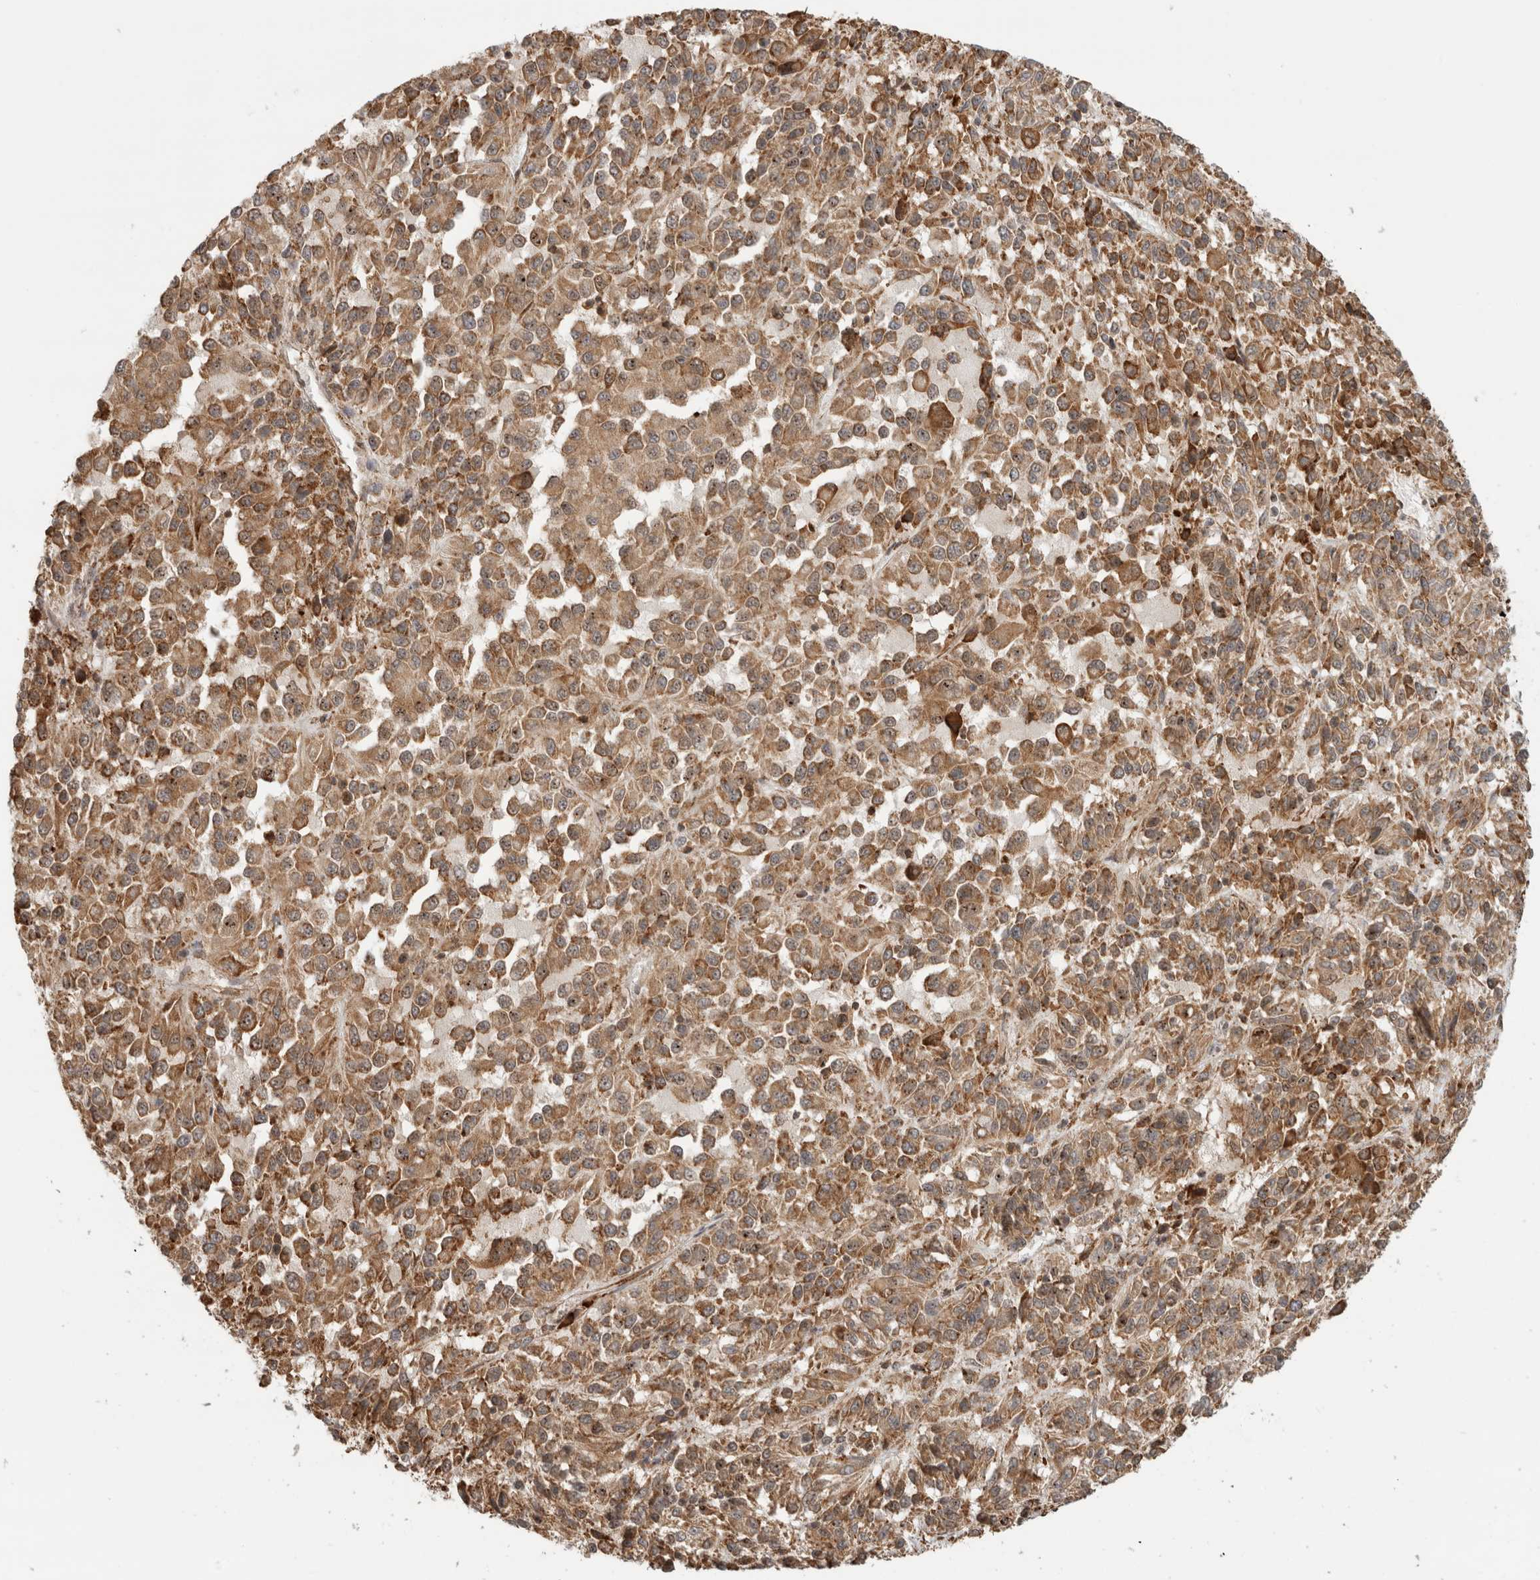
{"staining": {"intensity": "moderate", "quantity": ">75%", "location": "cytoplasmic/membranous"}, "tissue": "melanoma", "cell_type": "Tumor cells", "image_type": "cancer", "snomed": [{"axis": "morphology", "description": "Malignant melanoma, Metastatic site"}, {"axis": "topography", "description": "Lung"}], "caption": "Protein expression analysis of malignant melanoma (metastatic site) displays moderate cytoplasmic/membranous positivity in about >75% of tumor cells.", "gene": "MS4A7", "patient": {"sex": "male", "age": 64}}